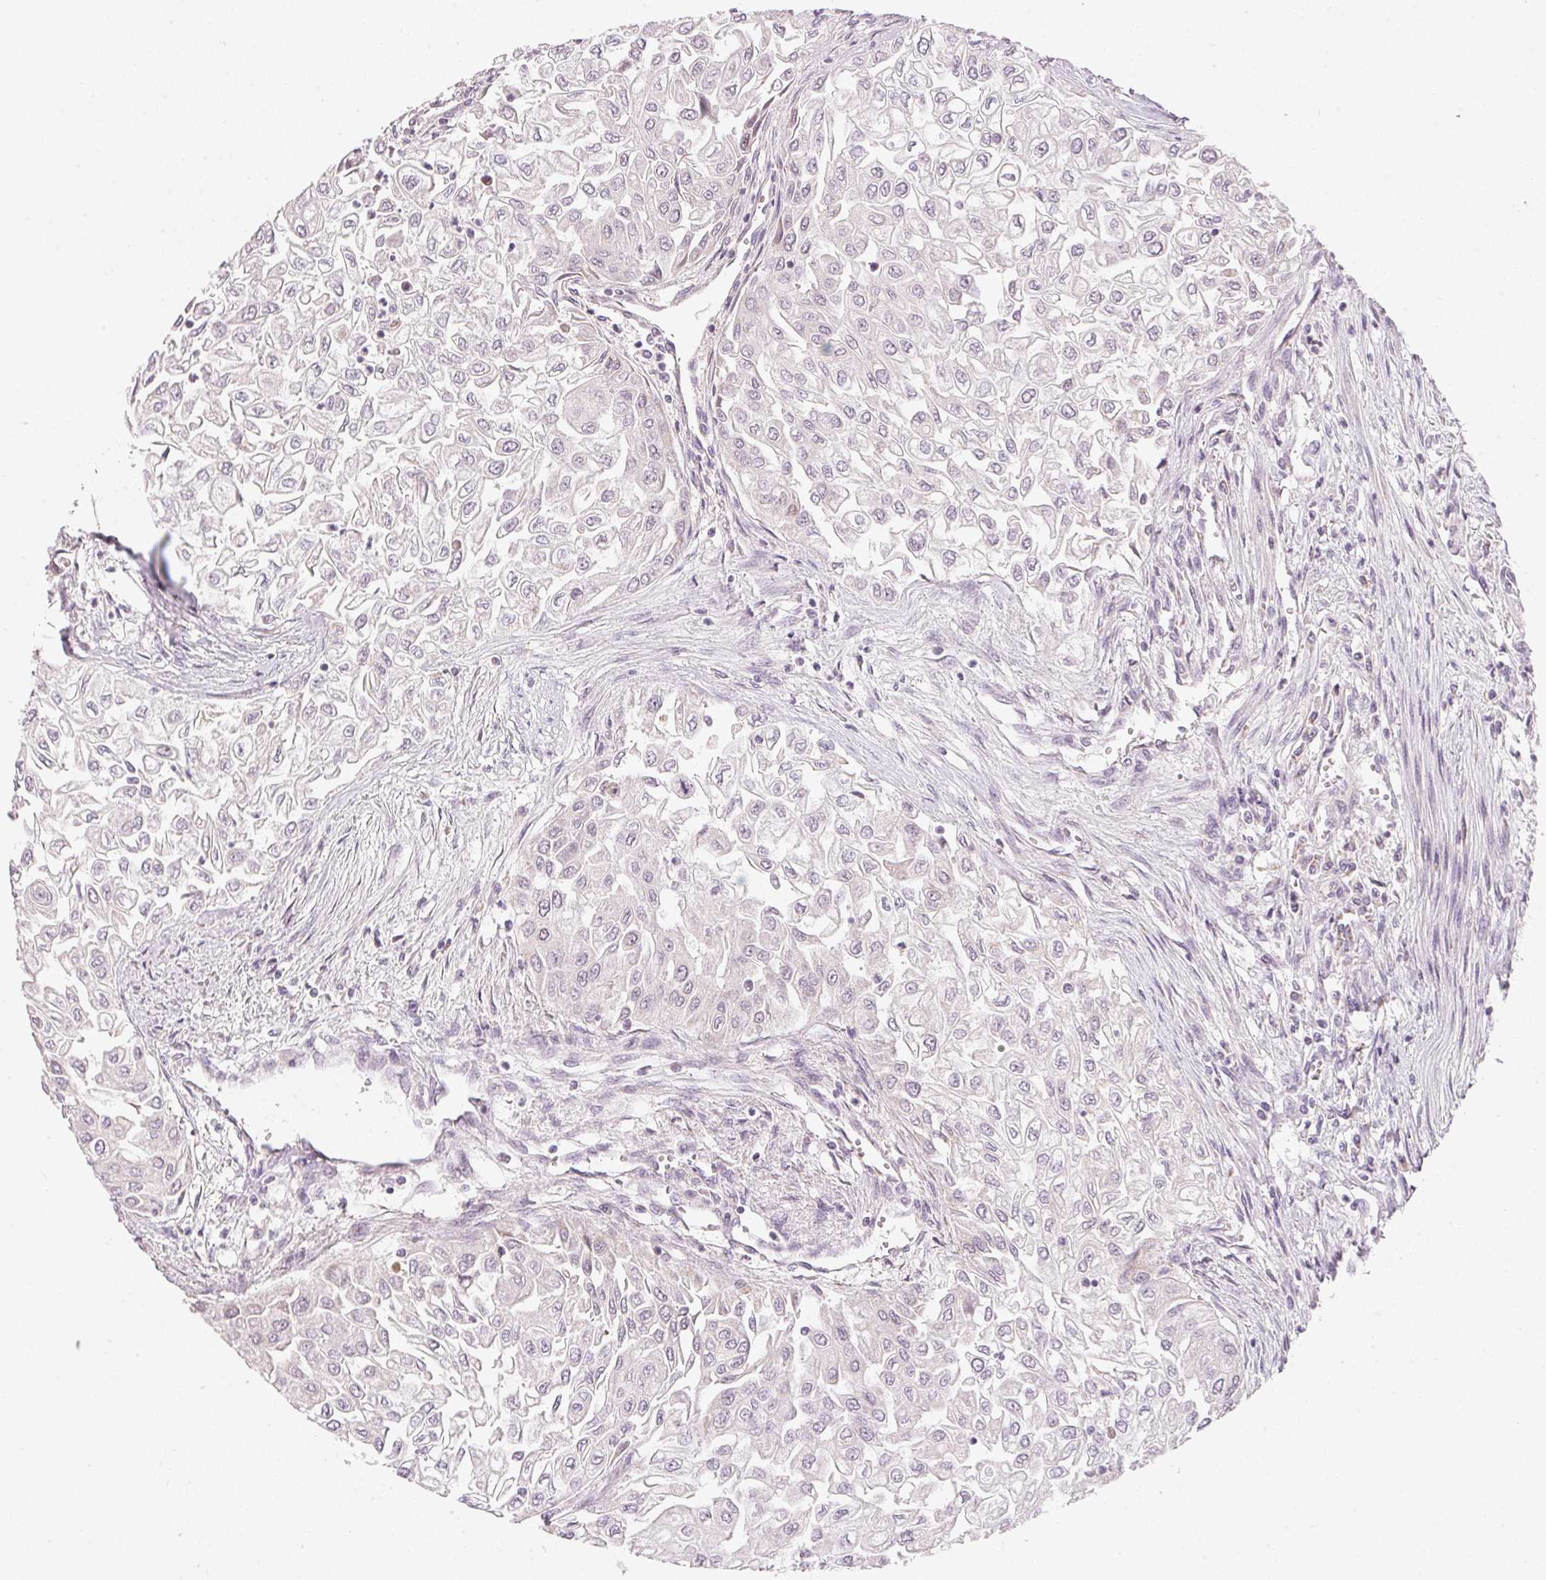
{"staining": {"intensity": "negative", "quantity": "none", "location": "none"}, "tissue": "urothelial cancer", "cell_type": "Tumor cells", "image_type": "cancer", "snomed": [{"axis": "morphology", "description": "Urothelial carcinoma, High grade"}, {"axis": "topography", "description": "Urinary bladder"}], "caption": "High power microscopy histopathology image of an immunohistochemistry (IHC) histopathology image of urothelial cancer, revealing no significant staining in tumor cells. Brightfield microscopy of immunohistochemistry (IHC) stained with DAB (3,3'-diaminobenzidine) (brown) and hematoxylin (blue), captured at high magnification.", "gene": "COQ7", "patient": {"sex": "male", "age": 62}}